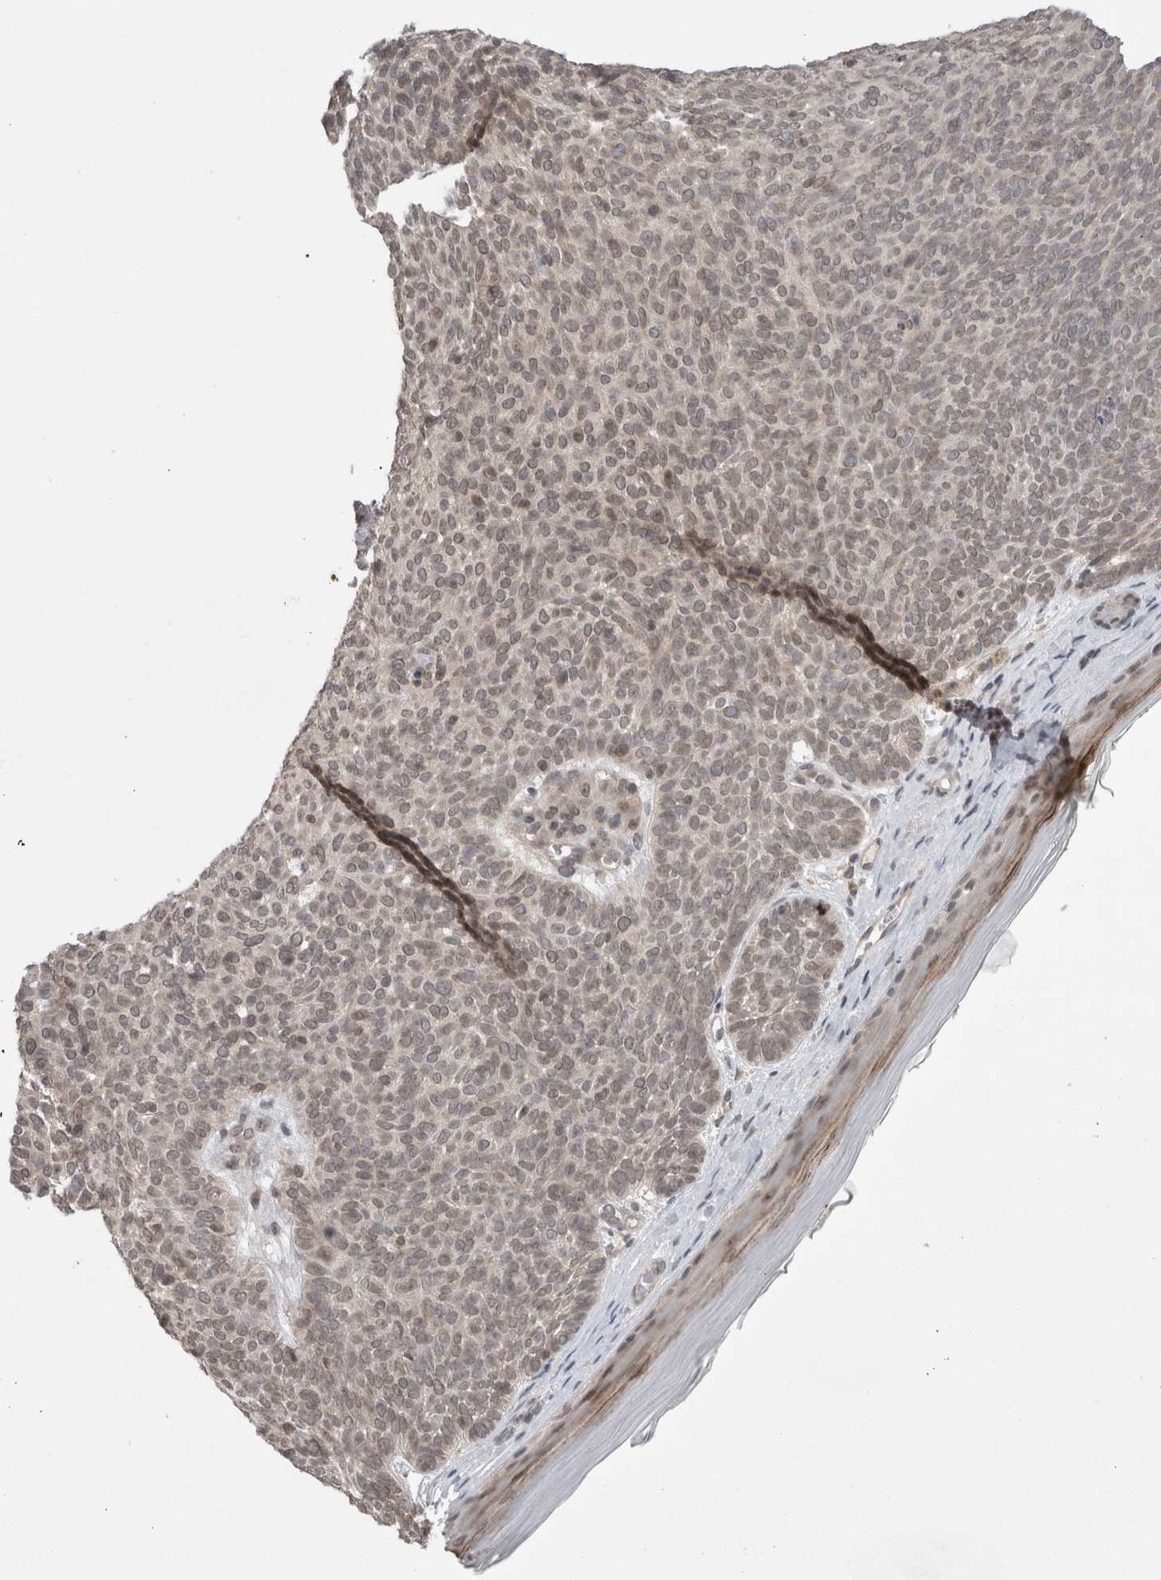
{"staining": {"intensity": "weak", "quantity": "<25%", "location": "nuclear"}, "tissue": "skin cancer", "cell_type": "Tumor cells", "image_type": "cancer", "snomed": [{"axis": "morphology", "description": "Basal cell carcinoma"}, {"axis": "topography", "description": "Skin"}], "caption": "DAB immunohistochemical staining of skin cancer demonstrates no significant positivity in tumor cells.", "gene": "ZNF341", "patient": {"sex": "male", "age": 61}}